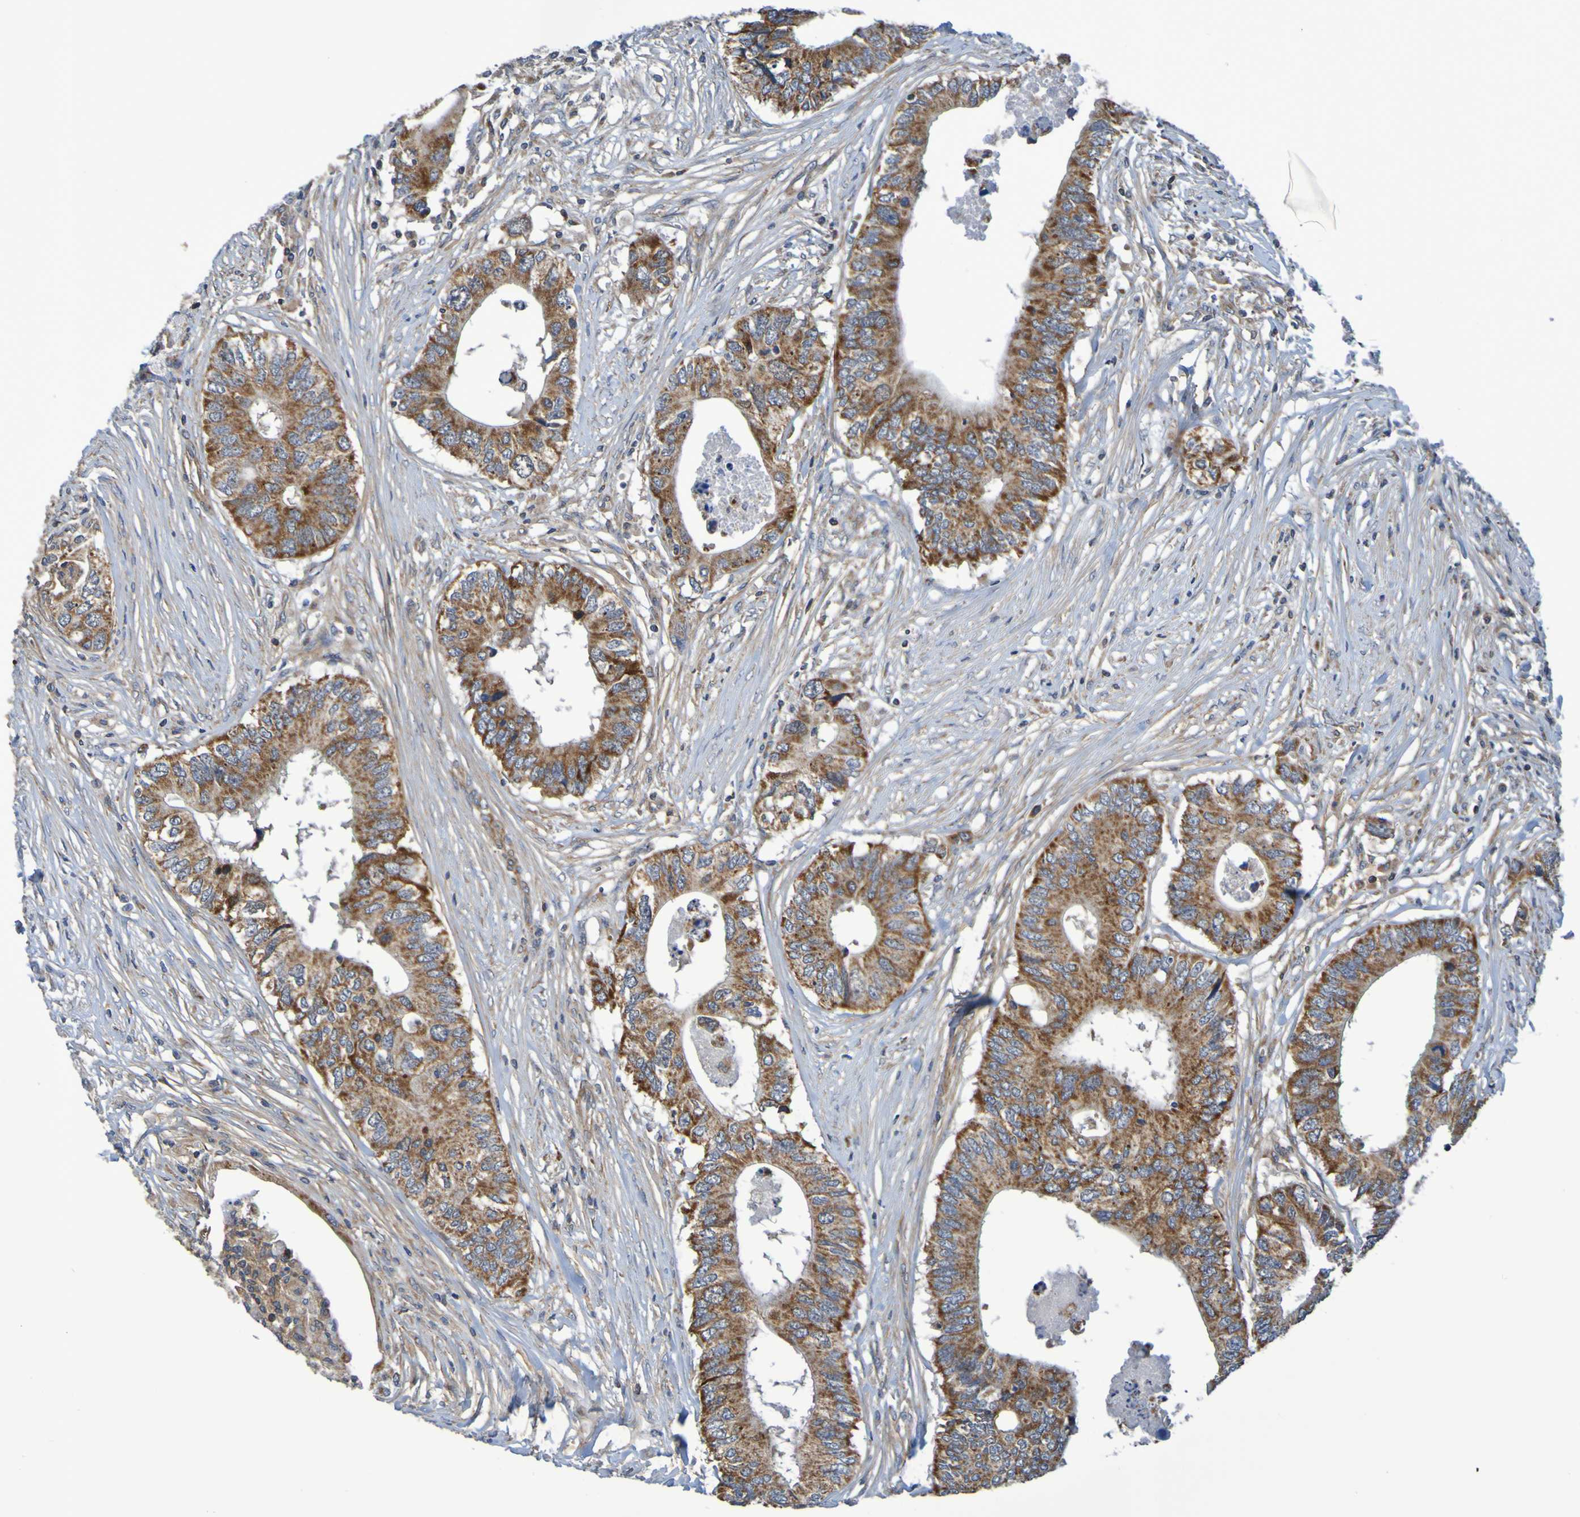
{"staining": {"intensity": "strong", "quantity": ">75%", "location": "cytoplasmic/membranous"}, "tissue": "colorectal cancer", "cell_type": "Tumor cells", "image_type": "cancer", "snomed": [{"axis": "morphology", "description": "Adenocarcinoma, NOS"}, {"axis": "topography", "description": "Colon"}], "caption": "Colorectal cancer stained with a protein marker demonstrates strong staining in tumor cells.", "gene": "CCDC51", "patient": {"sex": "male", "age": 71}}